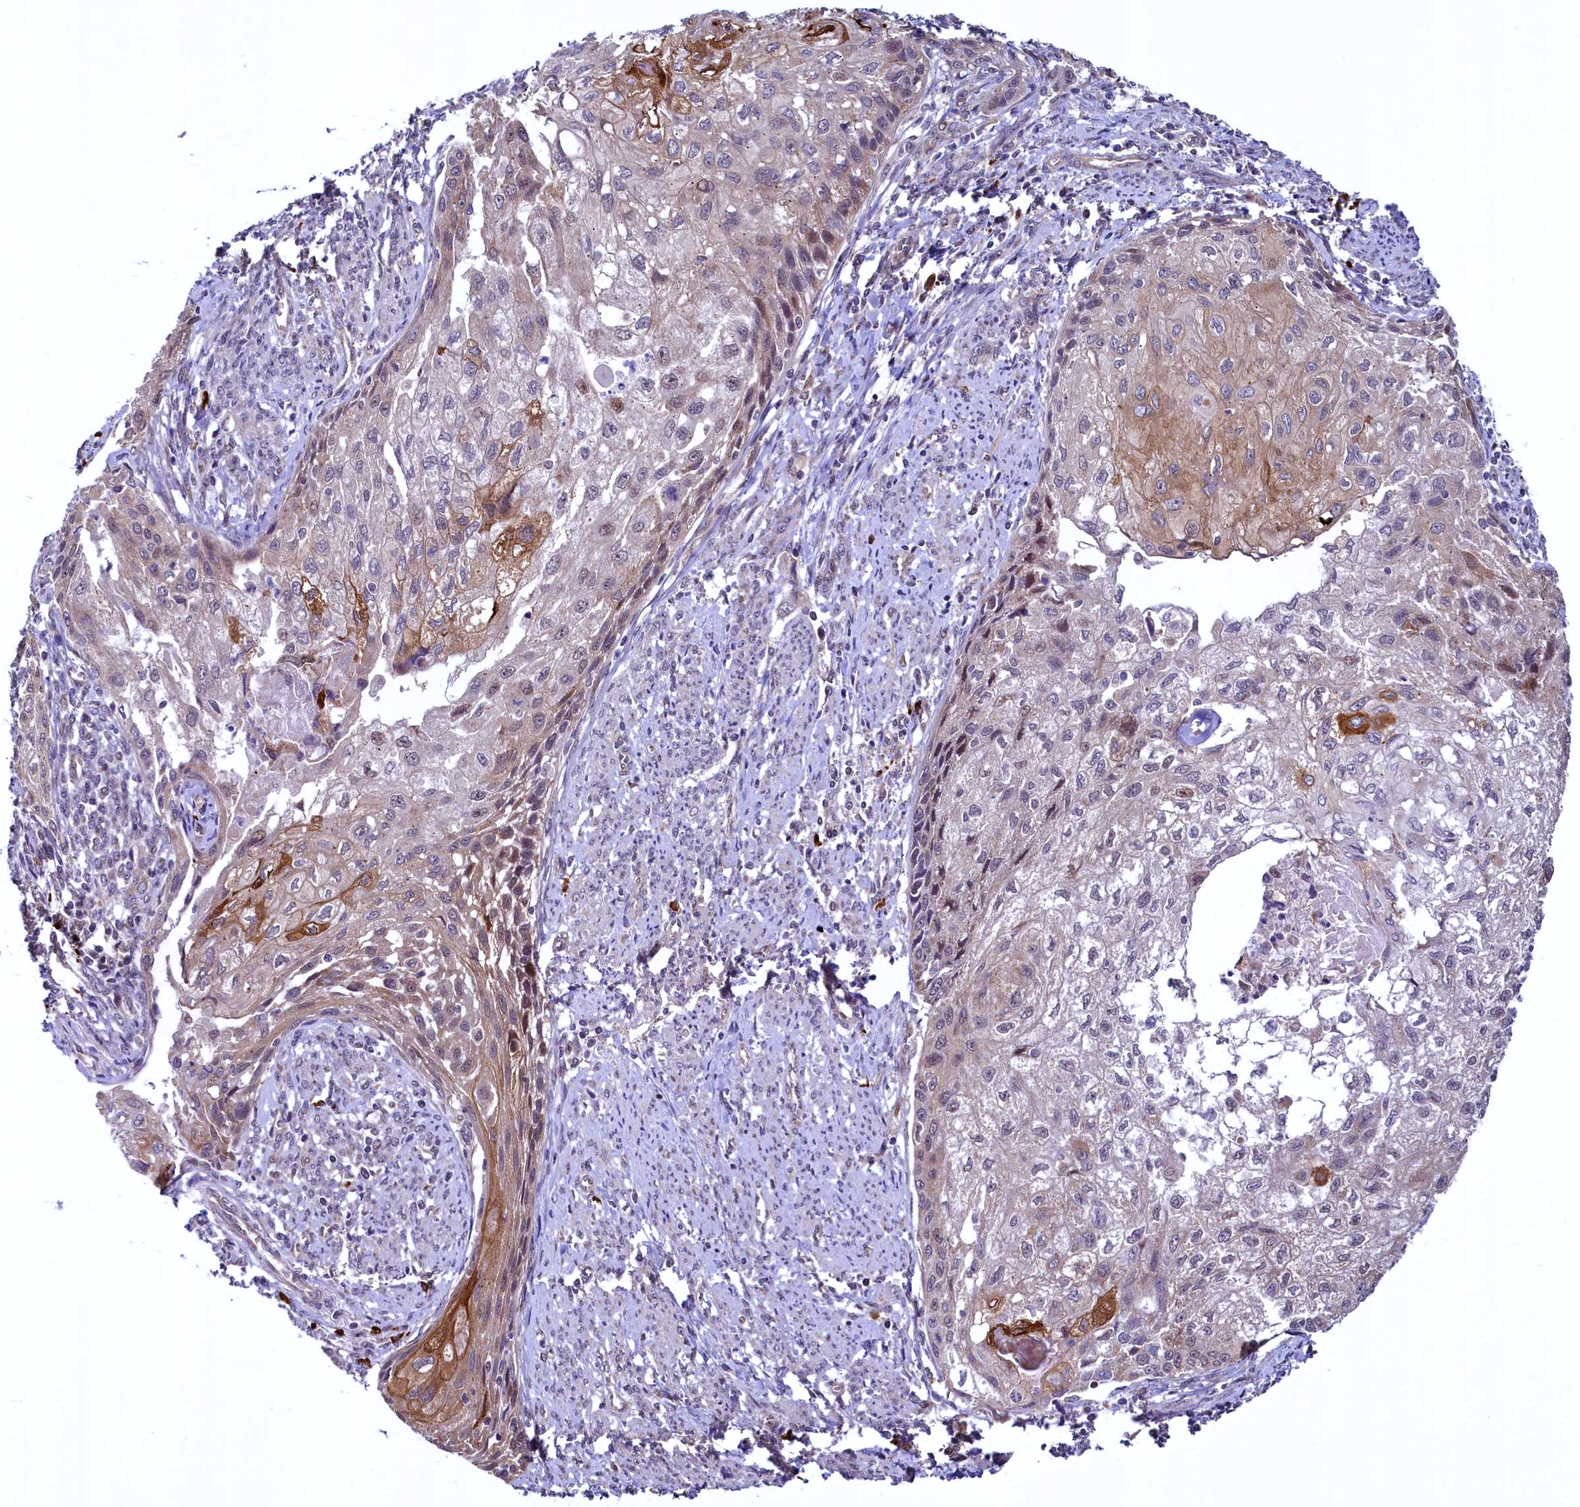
{"staining": {"intensity": "moderate", "quantity": "<25%", "location": "cytoplasmic/membranous"}, "tissue": "cervical cancer", "cell_type": "Tumor cells", "image_type": "cancer", "snomed": [{"axis": "morphology", "description": "Squamous cell carcinoma, NOS"}, {"axis": "topography", "description": "Cervix"}], "caption": "Immunohistochemical staining of cervical squamous cell carcinoma demonstrates moderate cytoplasmic/membranous protein expression in about <25% of tumor cells.", "gene": "RBFA", "patient": {"sex": "female", "age": 67}}